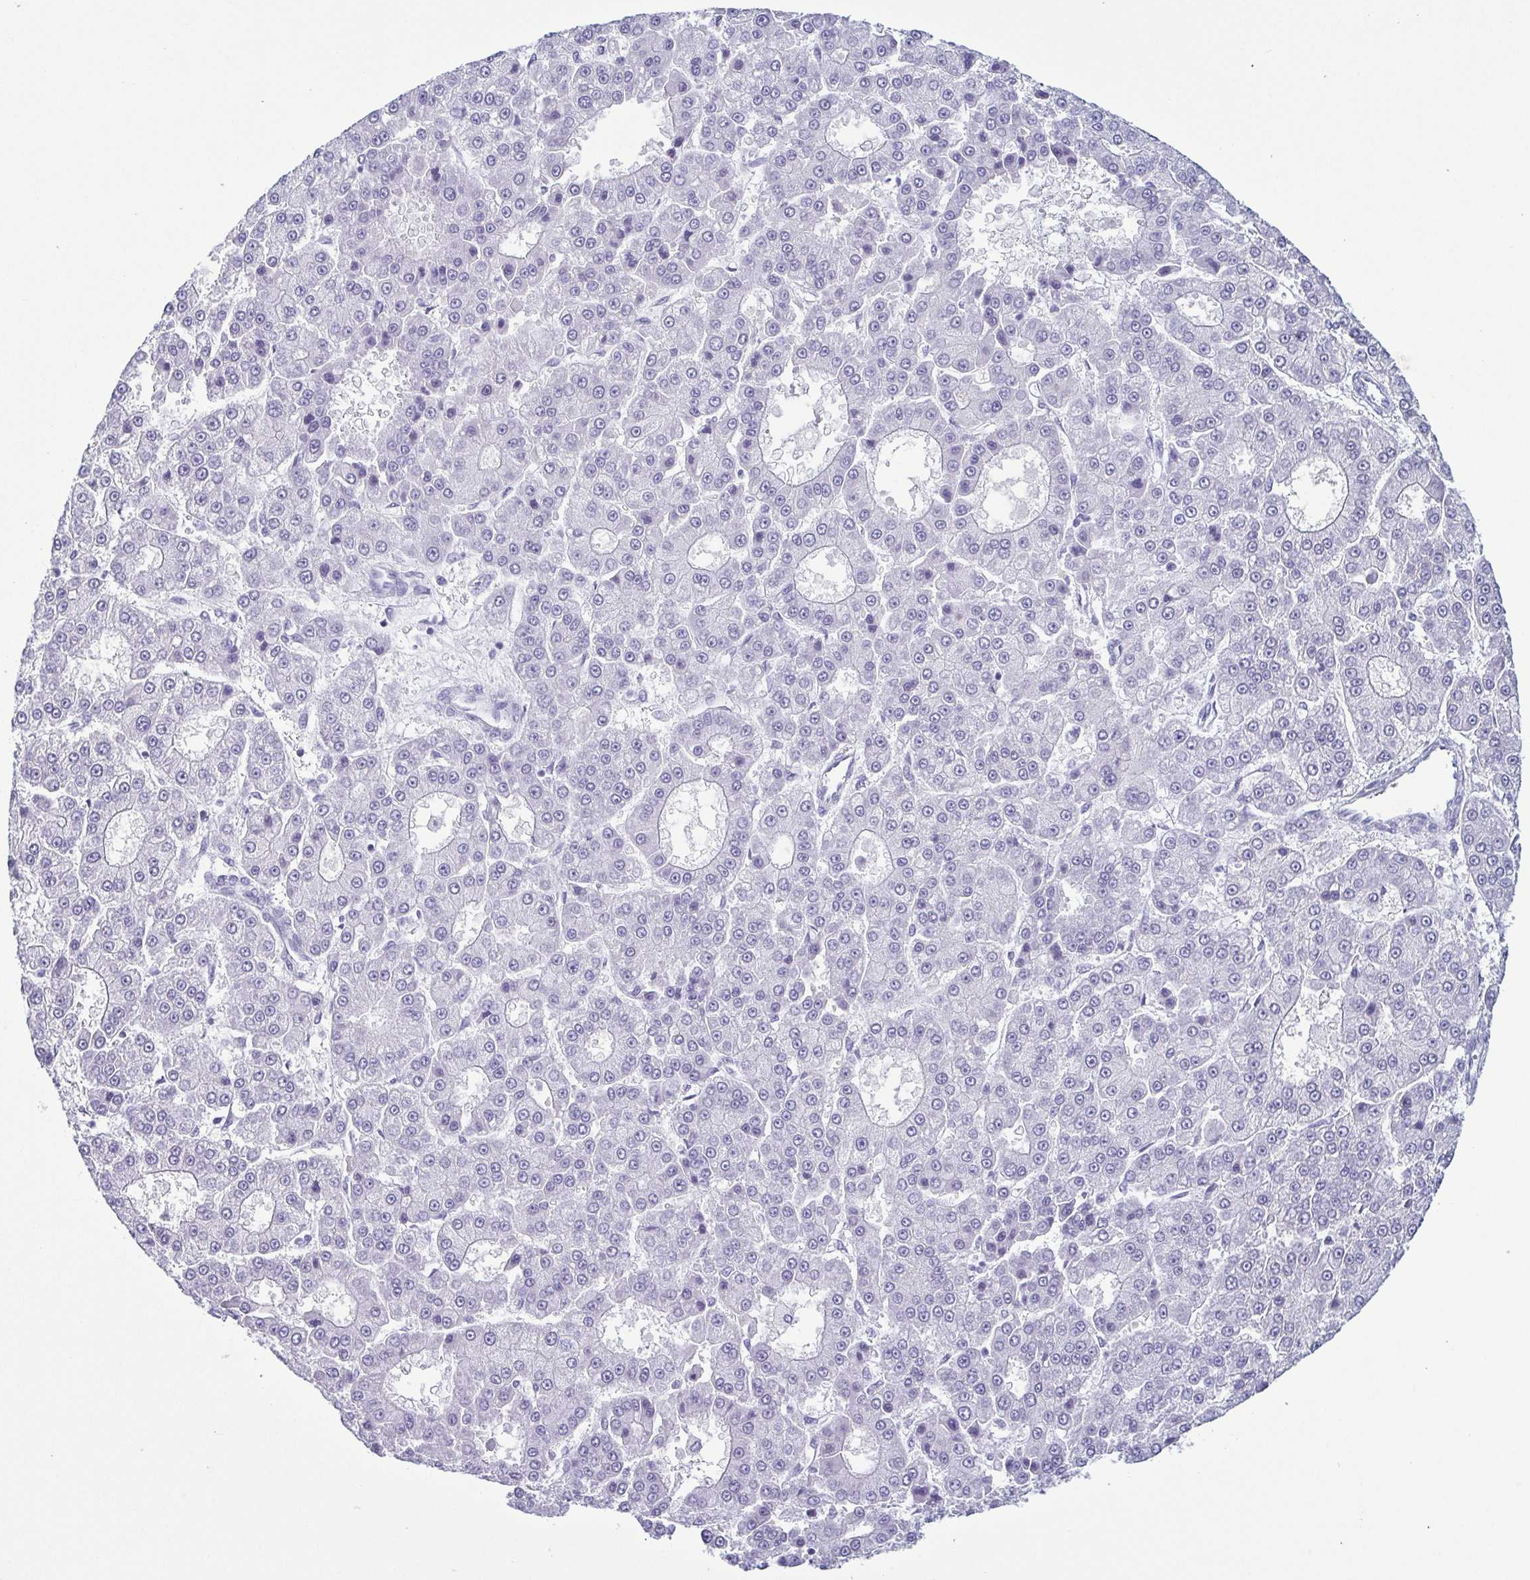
{"staining": {"intensity": "negative", "quantity": "none", "location": "none"}, "tissue": "liver cancer", "cell_type": "Tumor cells", "image_type": "cancer", "snomed": [{"axis": "morphology", "description": "Carcinoma, Hepatocellular, NOS"}, {"axis": "topography", "description": "Liver"}], "caption": "Human liver cancer stained for a protein using immunohistochemistry (IHC) displays no expression in tumor cells.", "gene": "KRT10", "patient": {"sex": "male", "age": 70}}